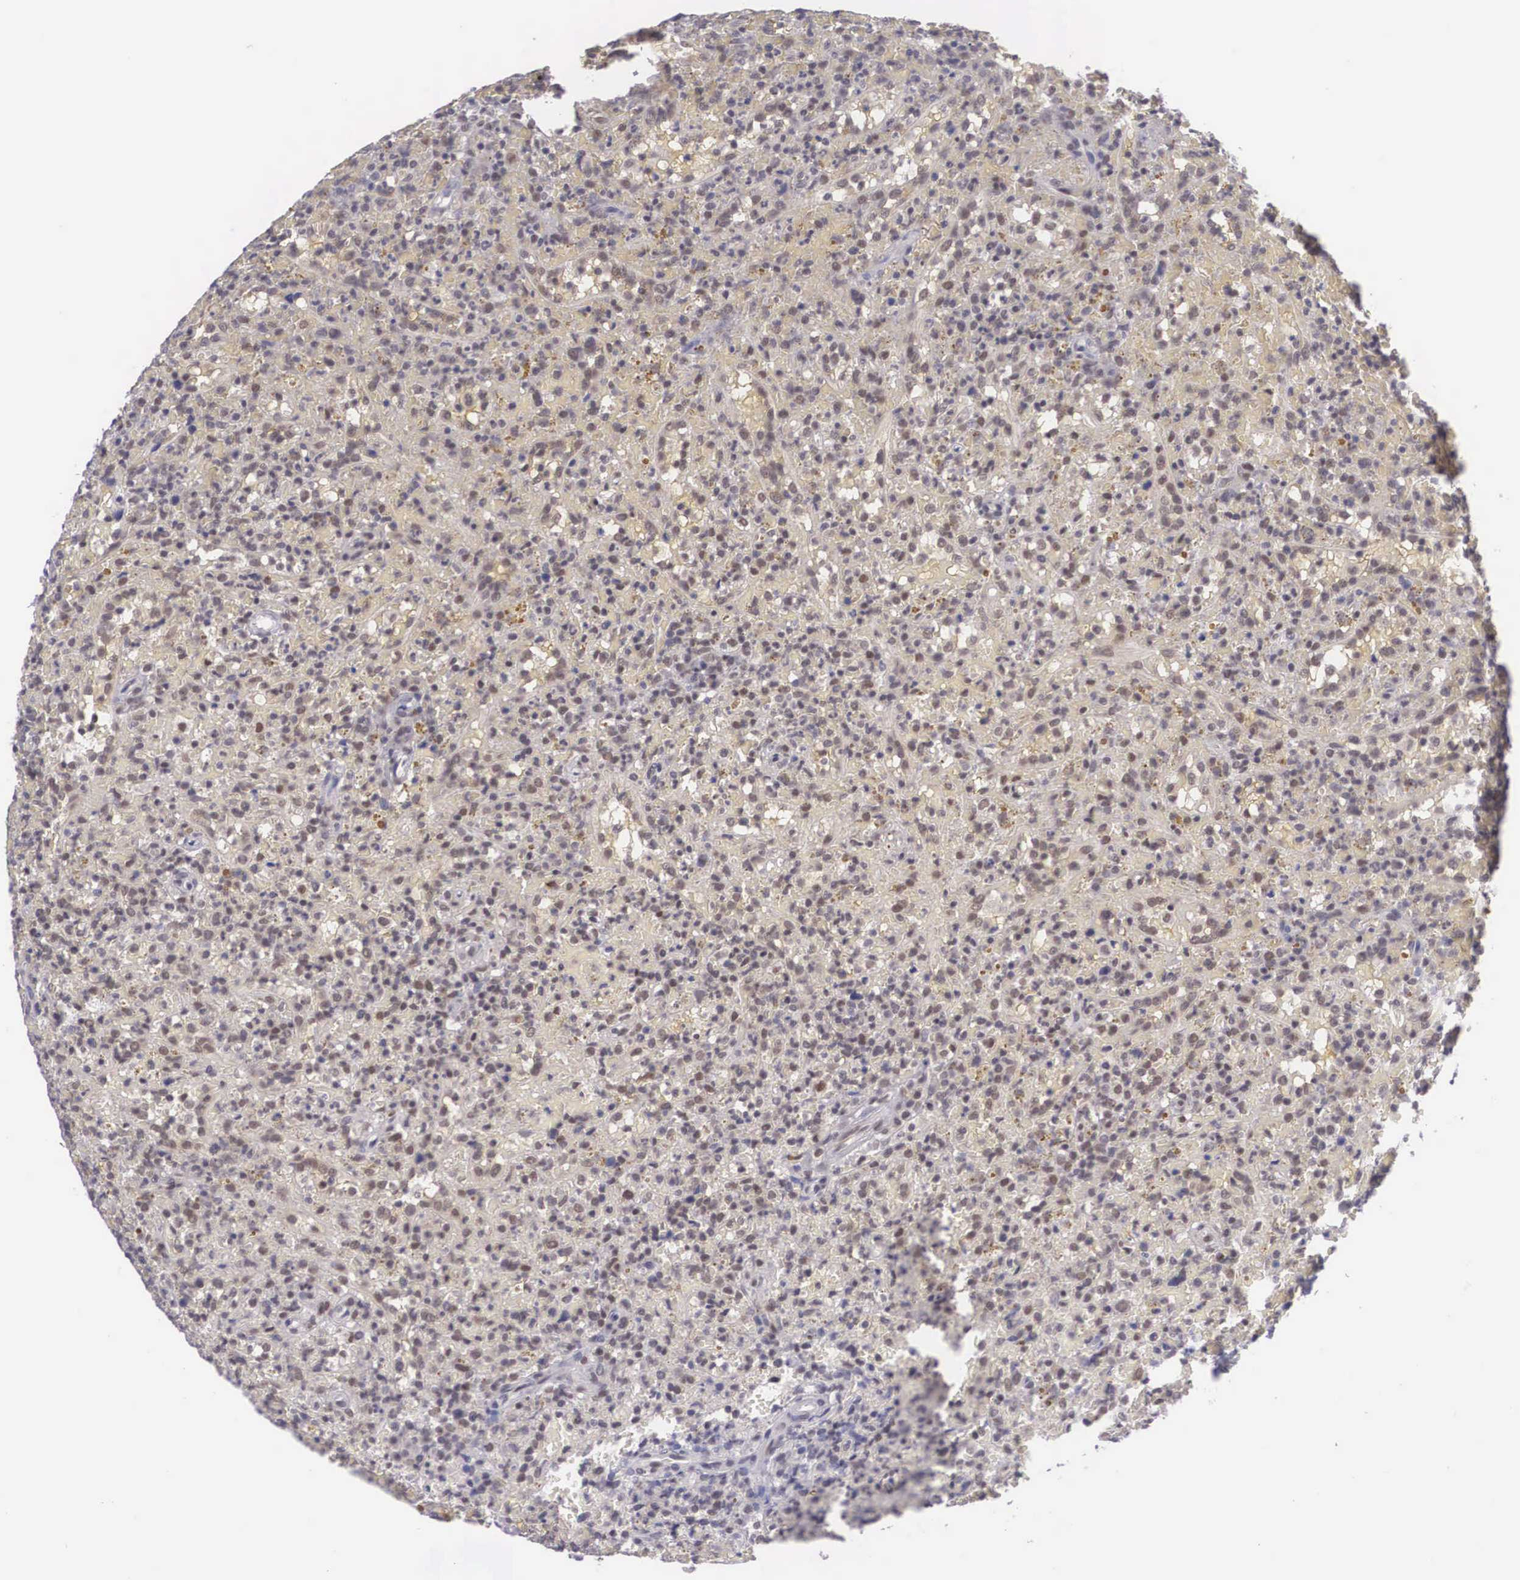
{"staining": {"intensity": "weak", "quantity": "25%-75%", "location": "cytoplasmic/membranous,nuclear"}, "tissue": "lymphoma", "cell_type": "Tumor cells", "image_type": "cancer", "snomed": [{"axis": "morphology", "description": "Malignant lymphoma, non-Hodgkin's type, High grade"}, {"axis": "topography", "description": "Spleen"}, {"axis": "topography", "description": "Lymph node"}], "caption": "Protein staining of lymphoma tissue displays weak cytoplasmic/membranous and nuclear expression in about 25%-75% of tumor cells. The staining is performed using DAB (3,3'-diaminobenzidine) brown chromogen to label protein expression. The nuclei are counter-stained blue using hematoxylin.", "gene": "NINL", "patient": {"sex": "female", "age": 70}}